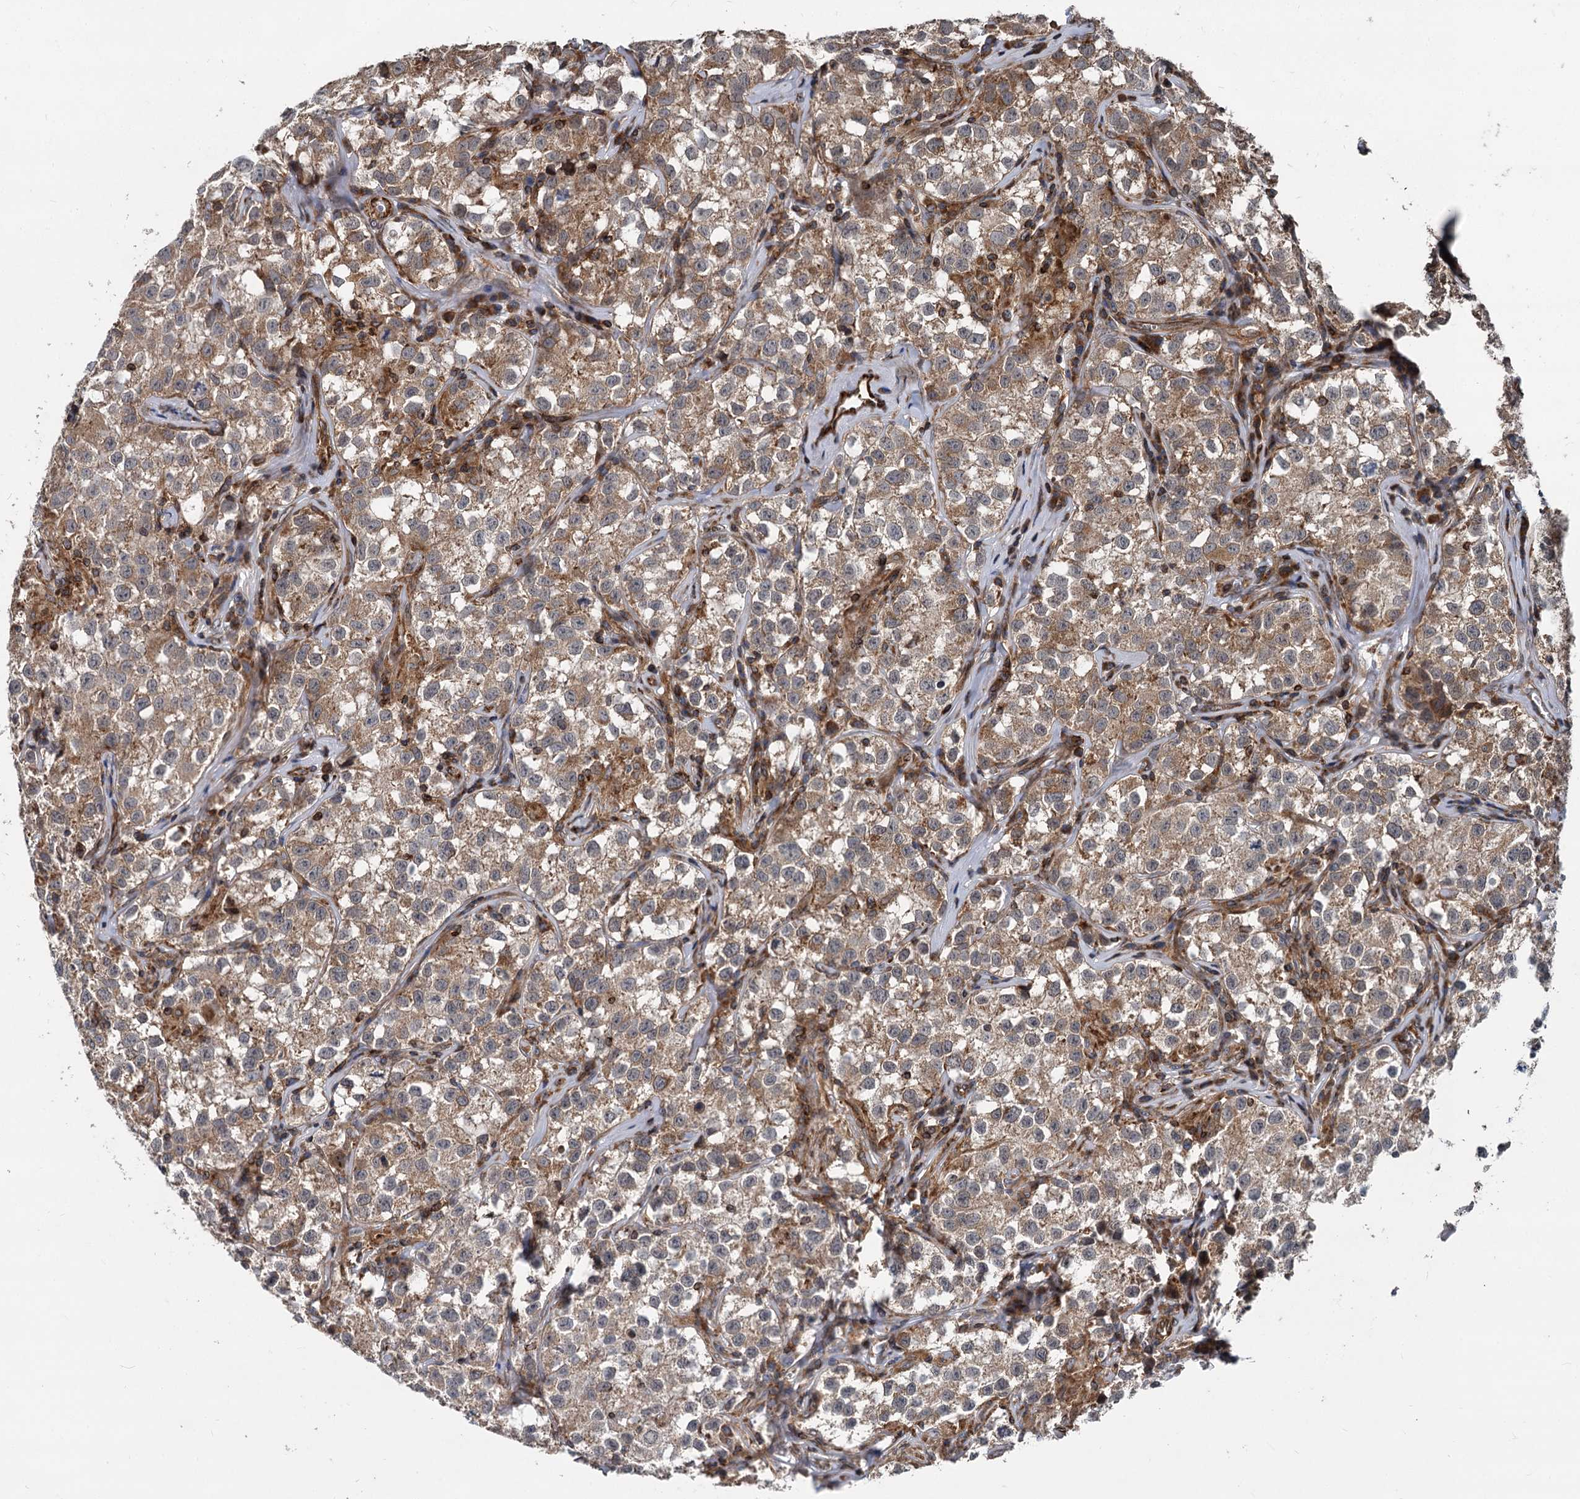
{"staining": {"intensity": "moderate", "quantity": ">75%", "location": "cytoplasmic/membranous"}, "tissue": "testis cancer", "cell_type": "Tumor cells", "image_type": "cancer", "snomed": [{"axis": "morphology", "description": "Seminoma, NOS"}, {"axis": "morphology", "description": "Carcinoma, Embryonal, NOS"}, {"axis": "topography", "description": "Testis"}], "caption": "High-power microscopy captured an immunohistochemistry (IHC) image of testis embryonal carcinoma, revealing moderate cytoplasmic/membranous staining in about >75% of tumor cells.", "gene": "STIM1", "patient": {"sex": "male", "age": 43}}